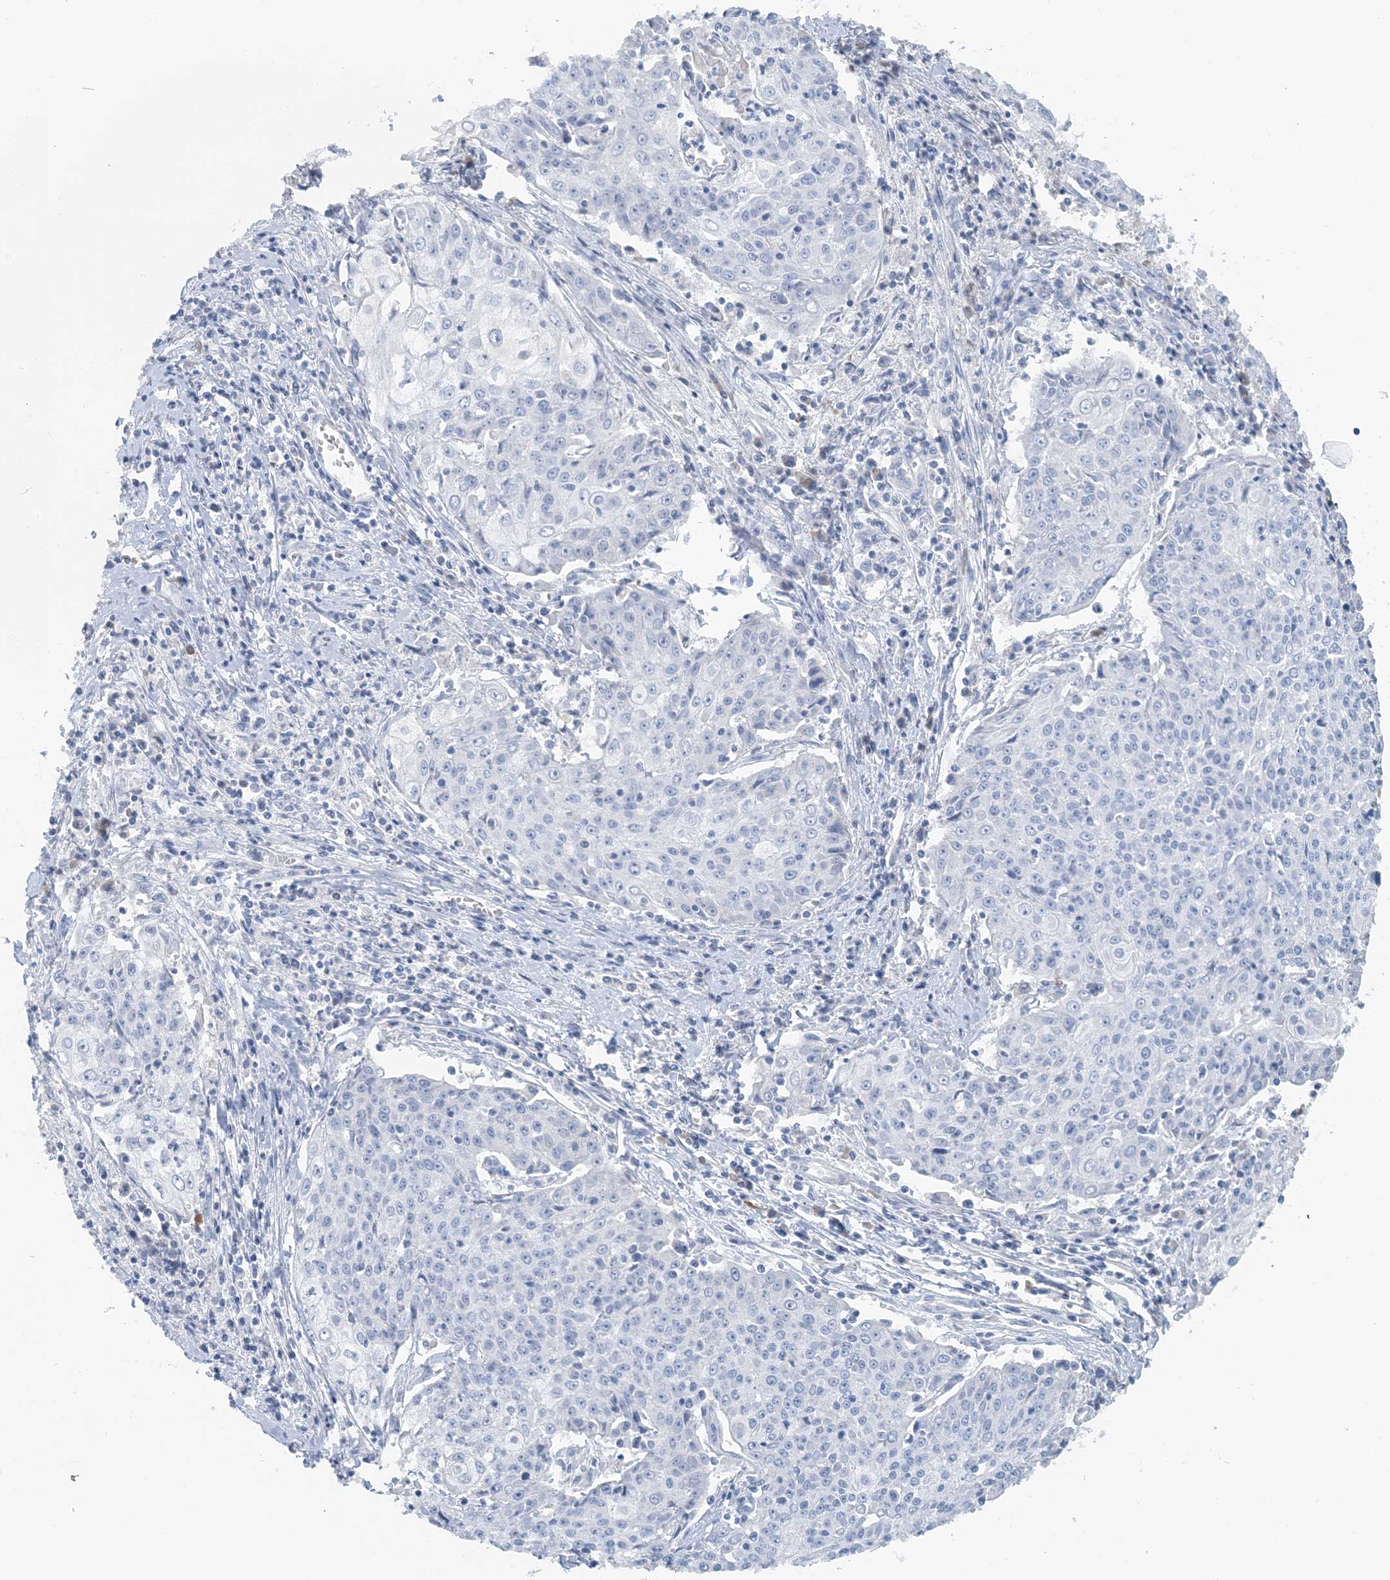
{"staining": {"intensity": "negative", "quantity": "none", "location": "none"}, "tissue": "cervical cancer", "cell_type": "Tumor cells", "image_type": "cancer", "snomed": [{"axis": "morphology", "description": "Squamous cell carcinoma, NOS"}, {"axis": "topography", "description": "Cervix"}], "caption": "A high-resolution photomicrograph shows immunohistochemistry (IHC) staining of squamous cell carcinoma (cervical), which displays no significant positivity in tumor cells. (Immunohistochemistry, brightfield microscopy, high magnification).", "gene": "CTRL", "patient": {"sex": "female", "age": 48}}